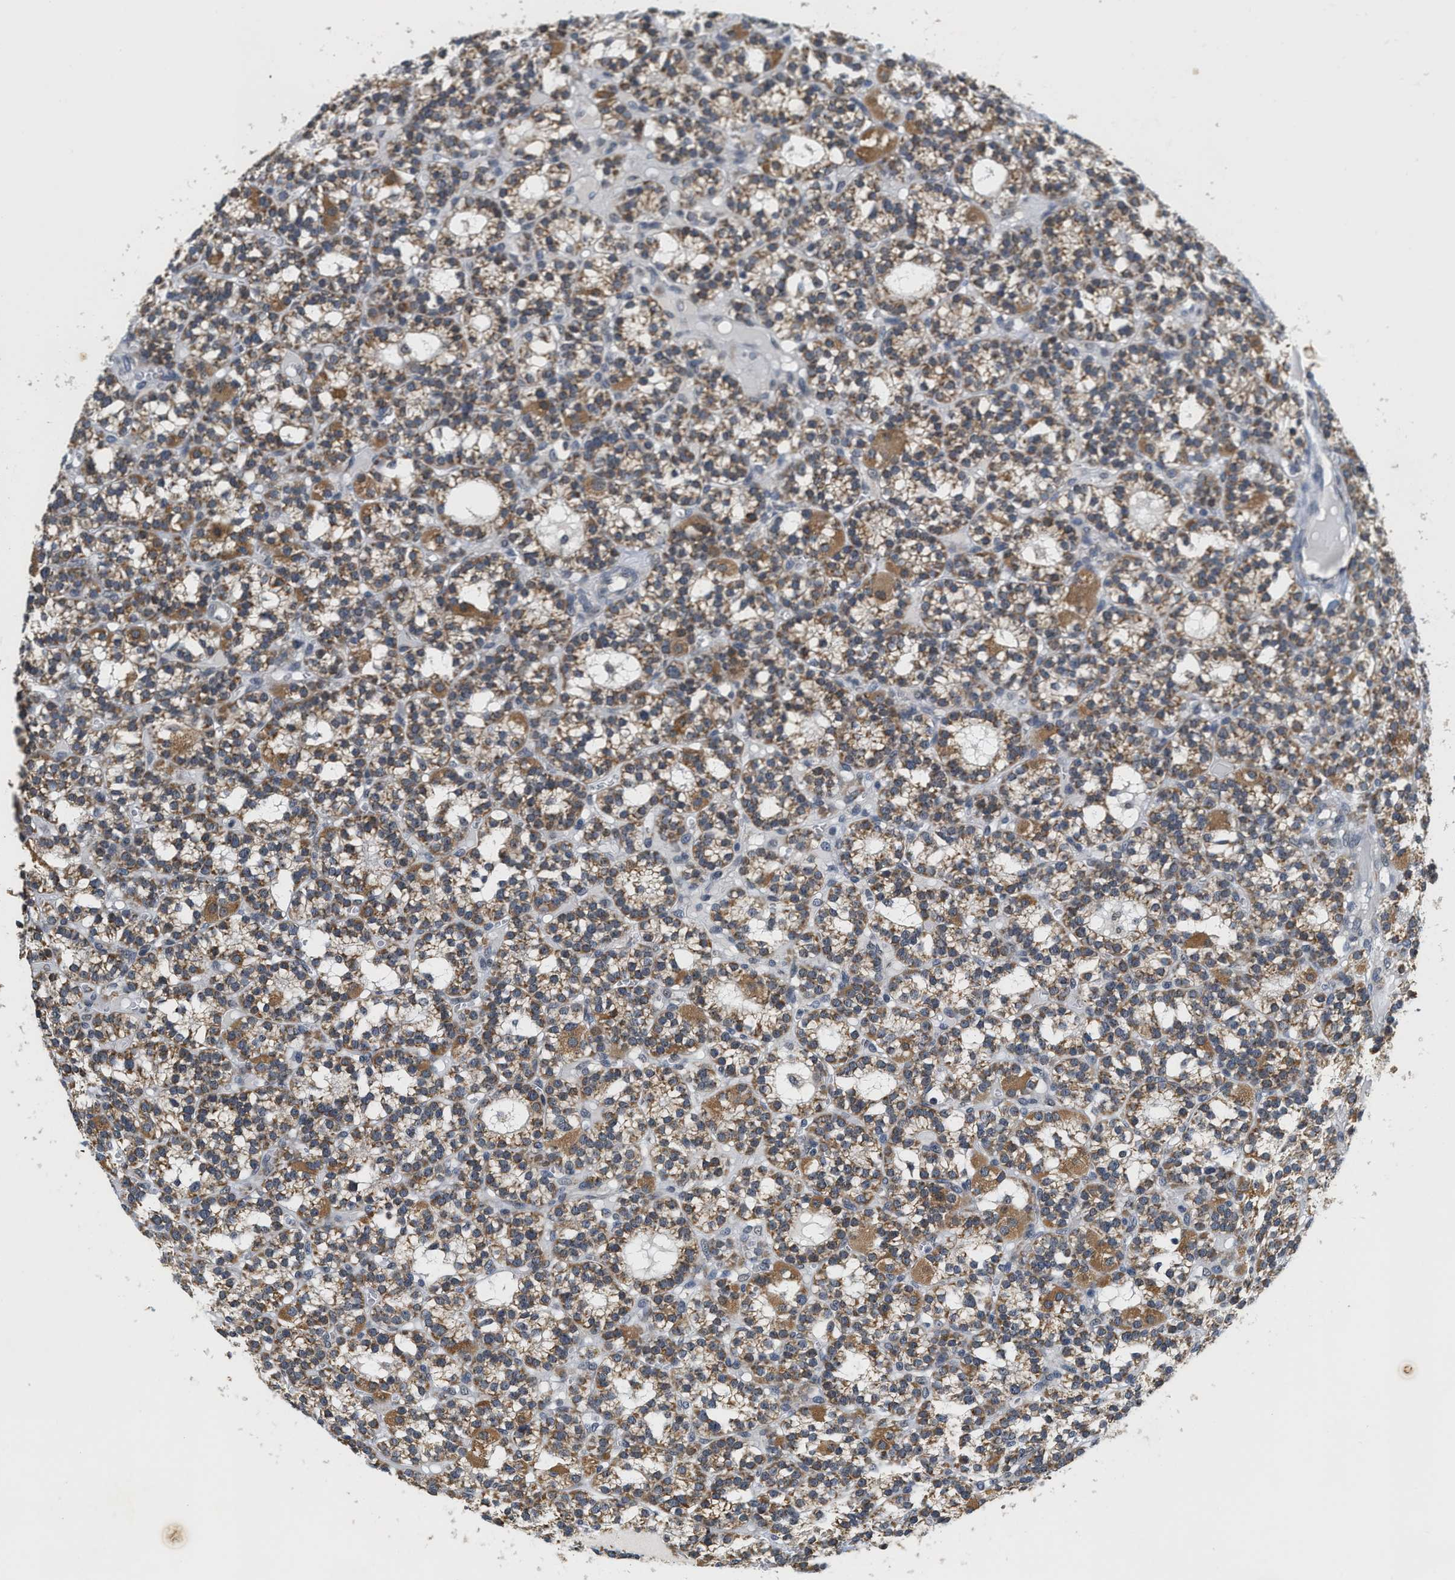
{"staining": {"intensity": "moderate", "quantity": ">75%", "location": "cytoplasmic/membranous"}, "tissue": "parathyroid gland", "cell_type": "Glandular cells", "image_type": "normal", "snomed": [{"axis": "morphology", "description": "Normal tissue, NOS"}, {"axis": "morphology", "description": "Adenoma, NOS"}, {"axis": "topography", "description": "Parathyroid gland"}], "caption": "About >75% of glandular cells in unremarkable human parathyroid gland display moderate cytoplasmic/membranous protein expression as visualized by brown immunohistochemical staining.", "gene": "GIGYF1", "patient": {"sex": "female", "age": 58}}